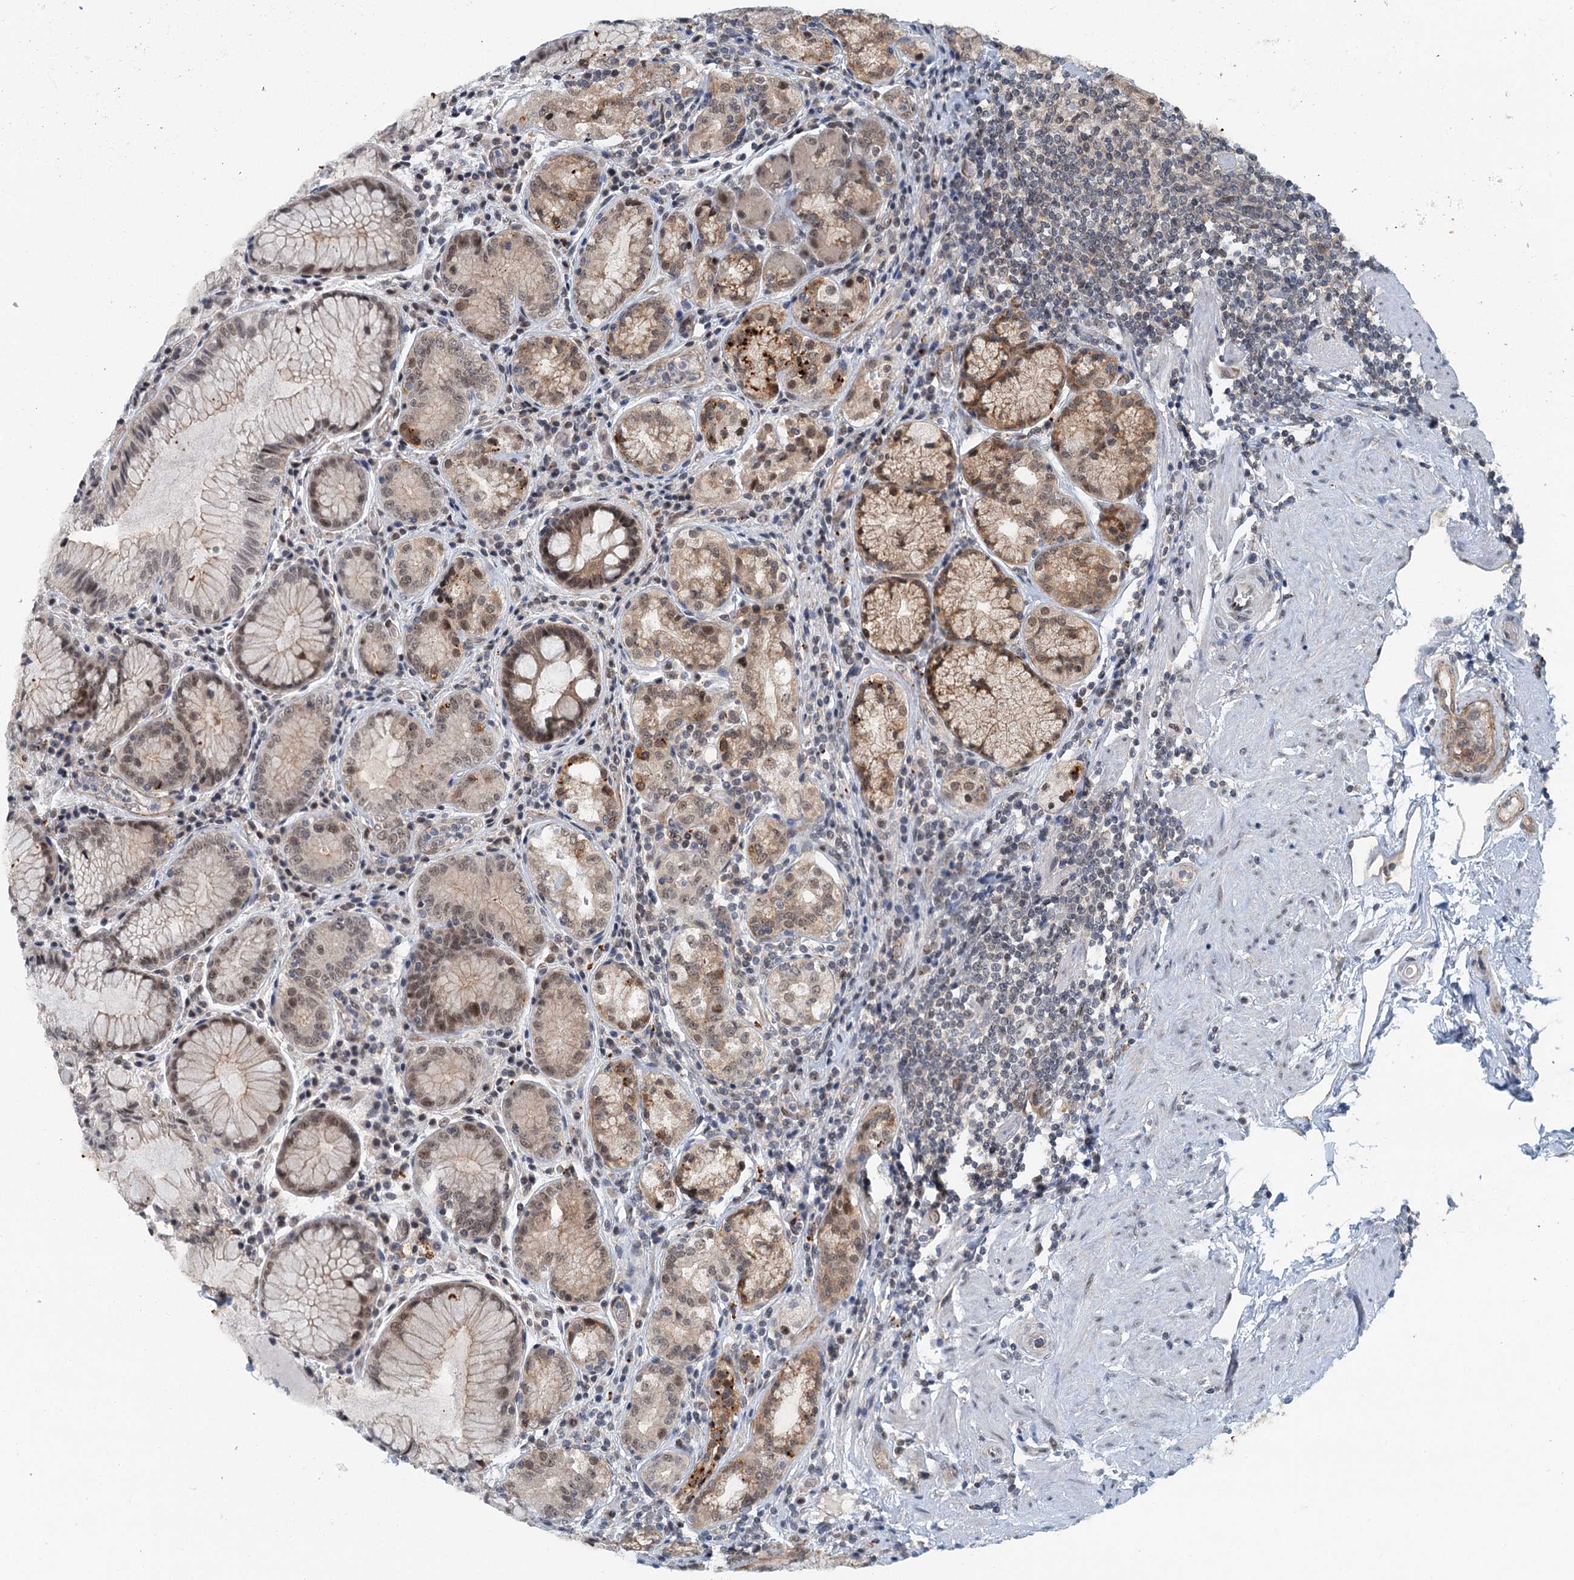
{"staining": {"intensity": "moderate", "quantity": ">75%", "location": "cytoplasmic/membranous,nuclear"}, "tissue": "stomach", "cell_type": "Glandular cells", "image_type": "normal", "snomed": [{"axis": "morphology", "description": "Normal tissue, NOS"}, {"axis": "topography", "description": "Stomach, upper"}, {"axis": "topography", "description": "Stomach, lower"}], "caption": "Immunohistochemistry (IHC) image of unremarkable stomach: human stomach stained using IHC displays medium levels of moderate protein expression localized specifically in the cytoplasmic/membranous,nuclear of glandular cells, appearing as a cytoplasmic/membranous,nuclear brown color.", "gene": "TAS2R42", "patient": {"sex": "female", "age": 76}}